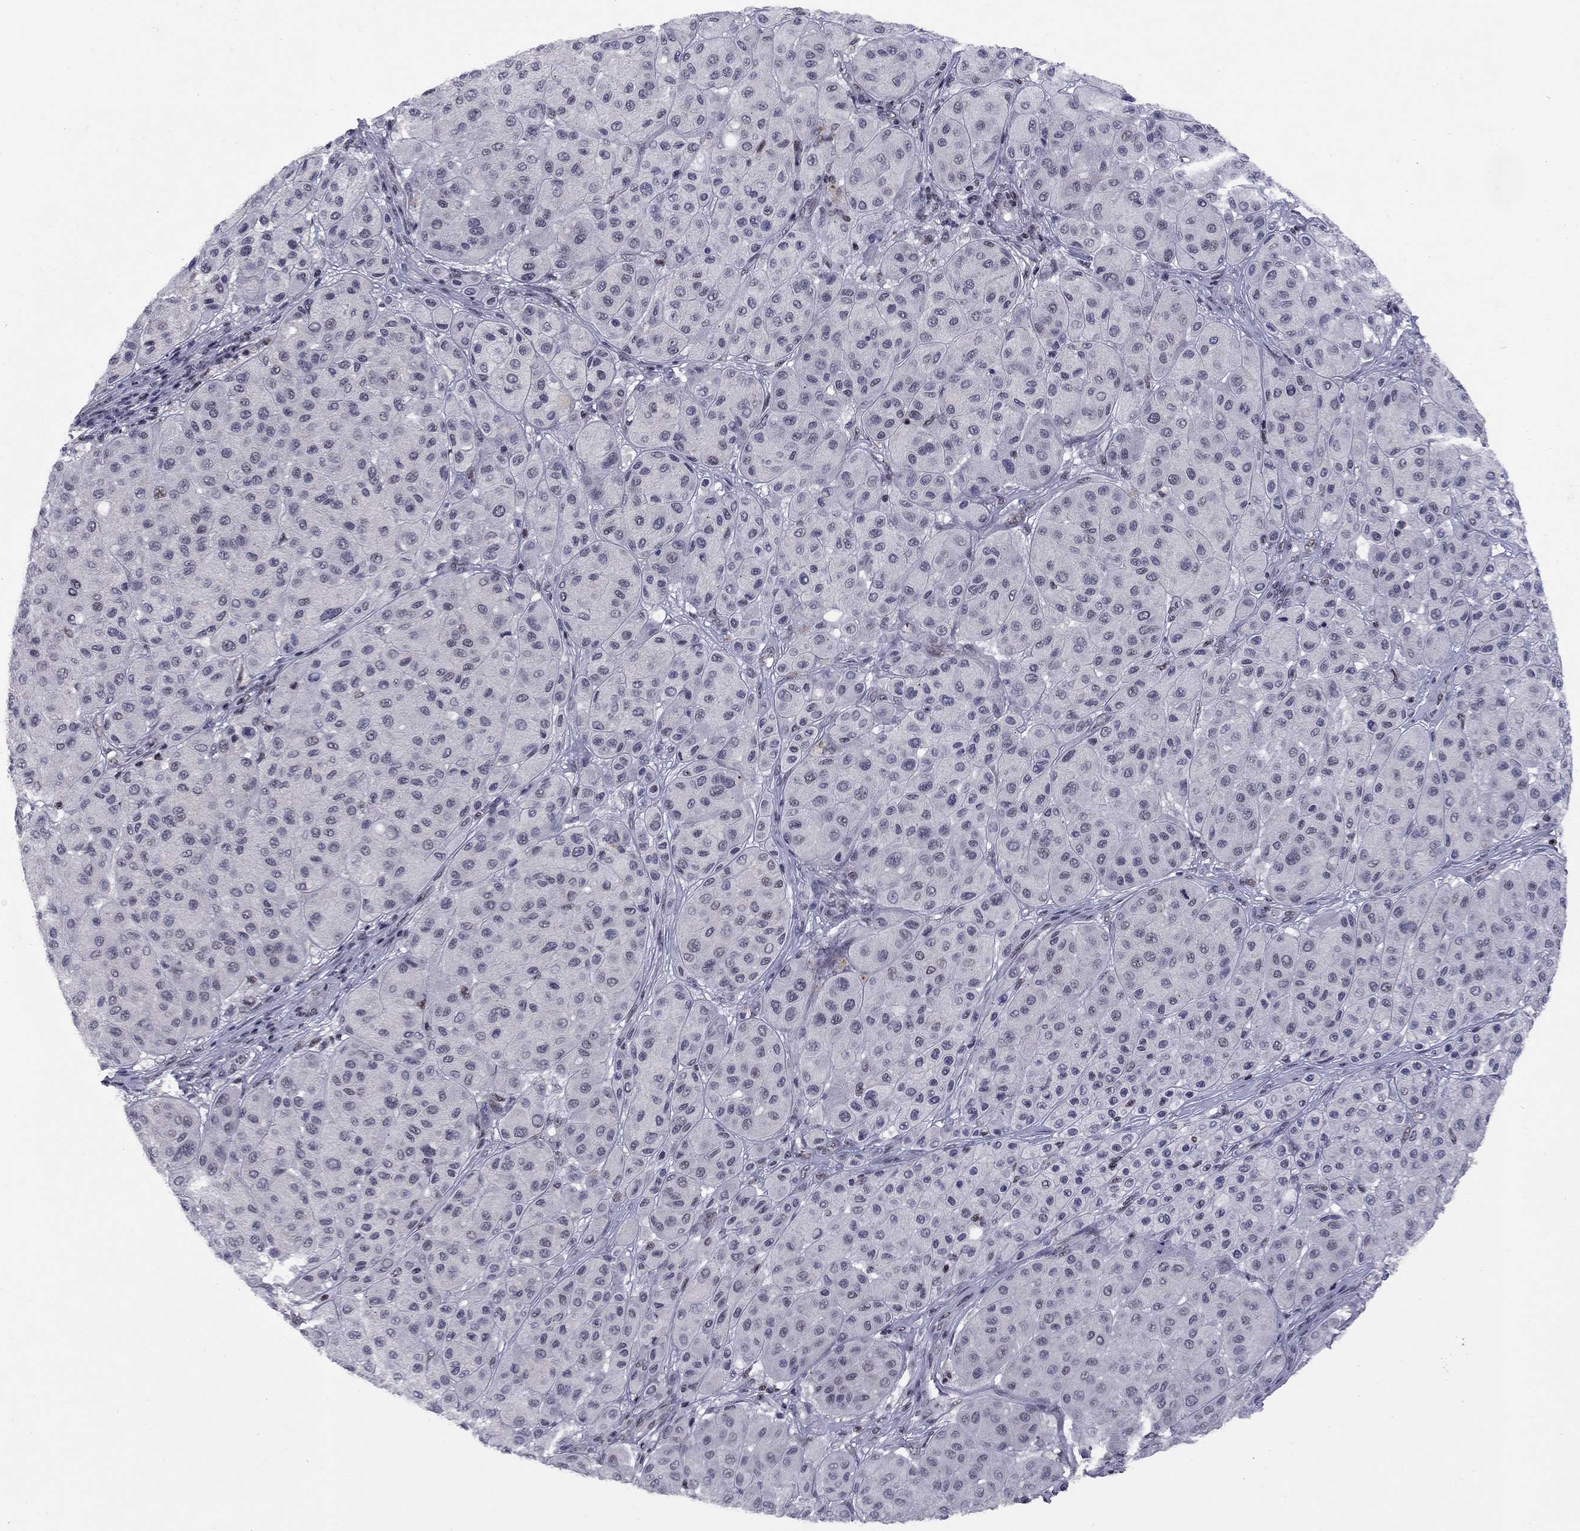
{"staining": {"intensity": "negative", "quantity": "none", "location": "none"}, "tissue": "melanoma", "cell_type": "Tumor cells", "image_type": "cancer", "snomed": [{"axis": "morphology", "description": "Malignant melanoma, Metastatic site"}, {"axis": "topography", "description": "Smooth muscle"}], "caption": "An image of human melanoma is negative for staining in tumor cells. Nuclei are stained in blue.", "gene": "TAF9", "patient": {"sex": "male", "age": 41}}